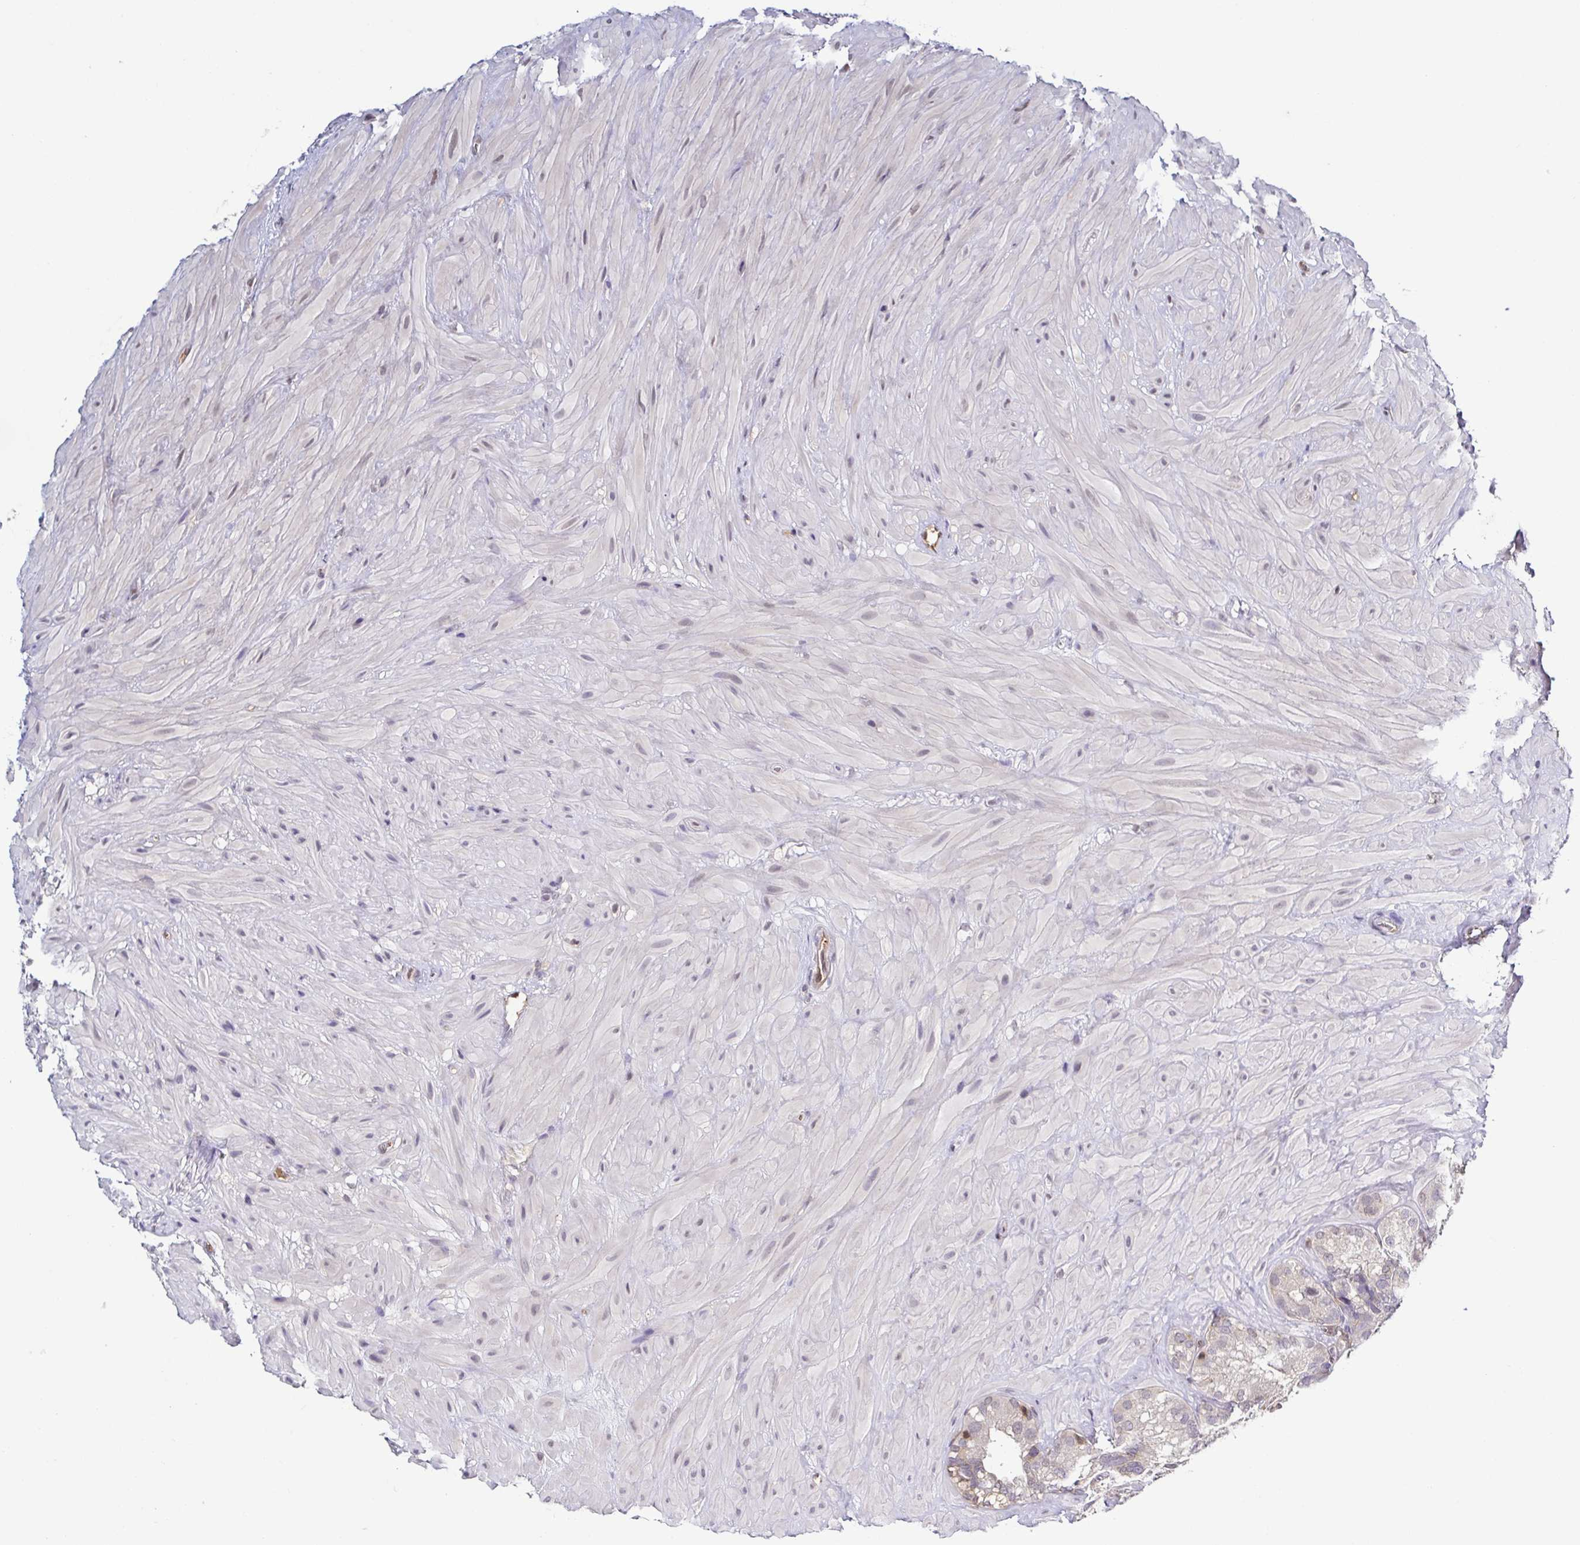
{"staining": {"intensity": "weak", "quantity": "<25%", "location": "cytoplasmic/membranous"}, "tissue": "seminal vesicle", "cell_type": "Glandular cells", "image_type": "normal", "snomed": [{"axis": "morphology", "description": "Normal tissue, NOS"}, {"axis": "topography", "description": "Seminal veicle"}], "caption": "A high-resolution micrograph shows immunohistochemistry (IHC) staining of unremarkable seminal vesicle, which reveals no significant staining in glandular cells.", "gene": "PSMB9", "patient": {"sex": "male", "age": 60}}